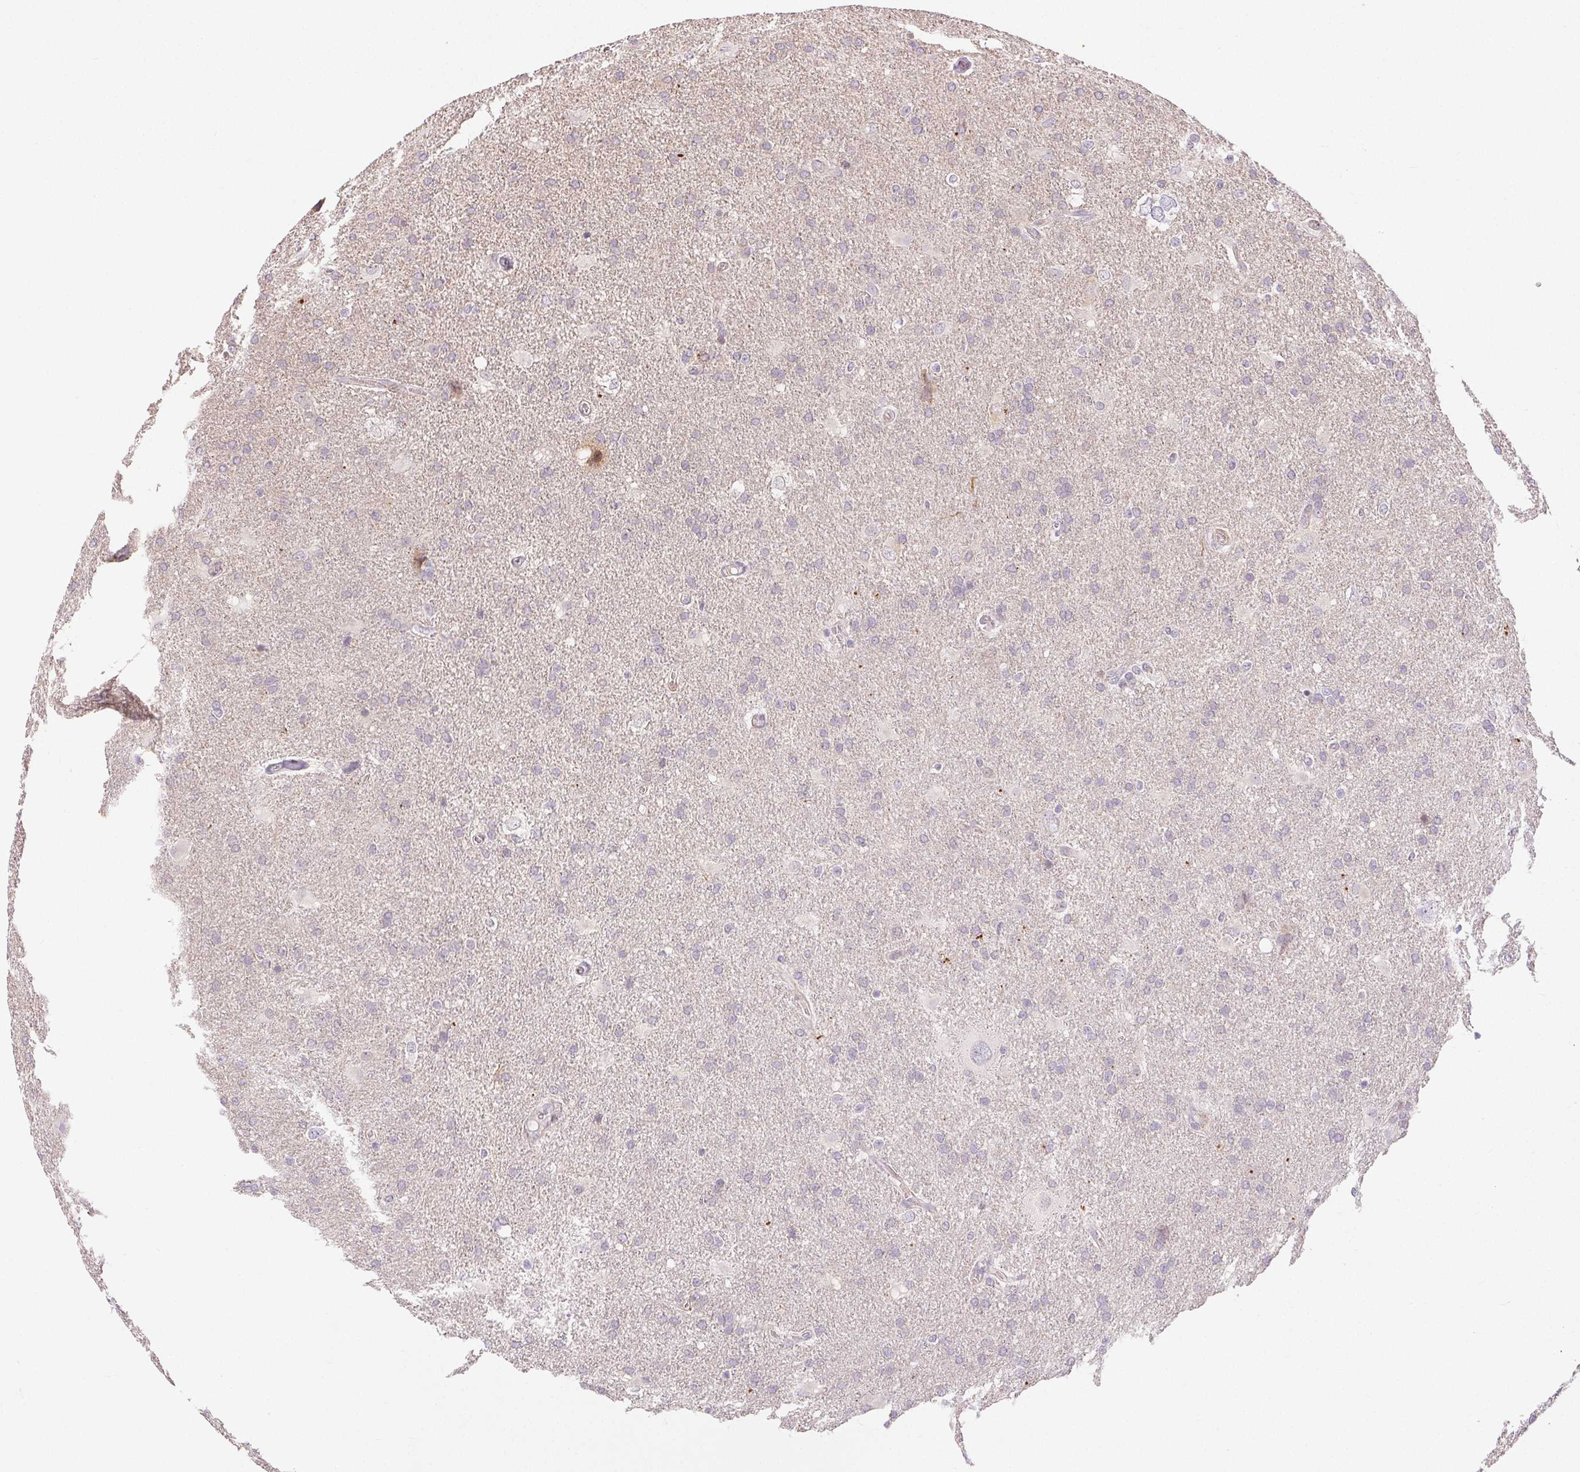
{"staining": {"intensity": "negative", "quantity": "none", "location": "none"}, "tissue": "glioma", "cell_type": "Tumor cells", "image_type": "cancer", "snomed": [{"axis": "morphology", "description": "Glioma, malignant, Low grade"}, {"axis": "topography", "description": "Brain"}], "caption": "Malignant low-grade glioma stained for a protein using immunohistochemistry (IHC) exhibits no staining tumor cells.", "gene": "RPGRIP1", "patient": {"sex": "male", "age": 66}}